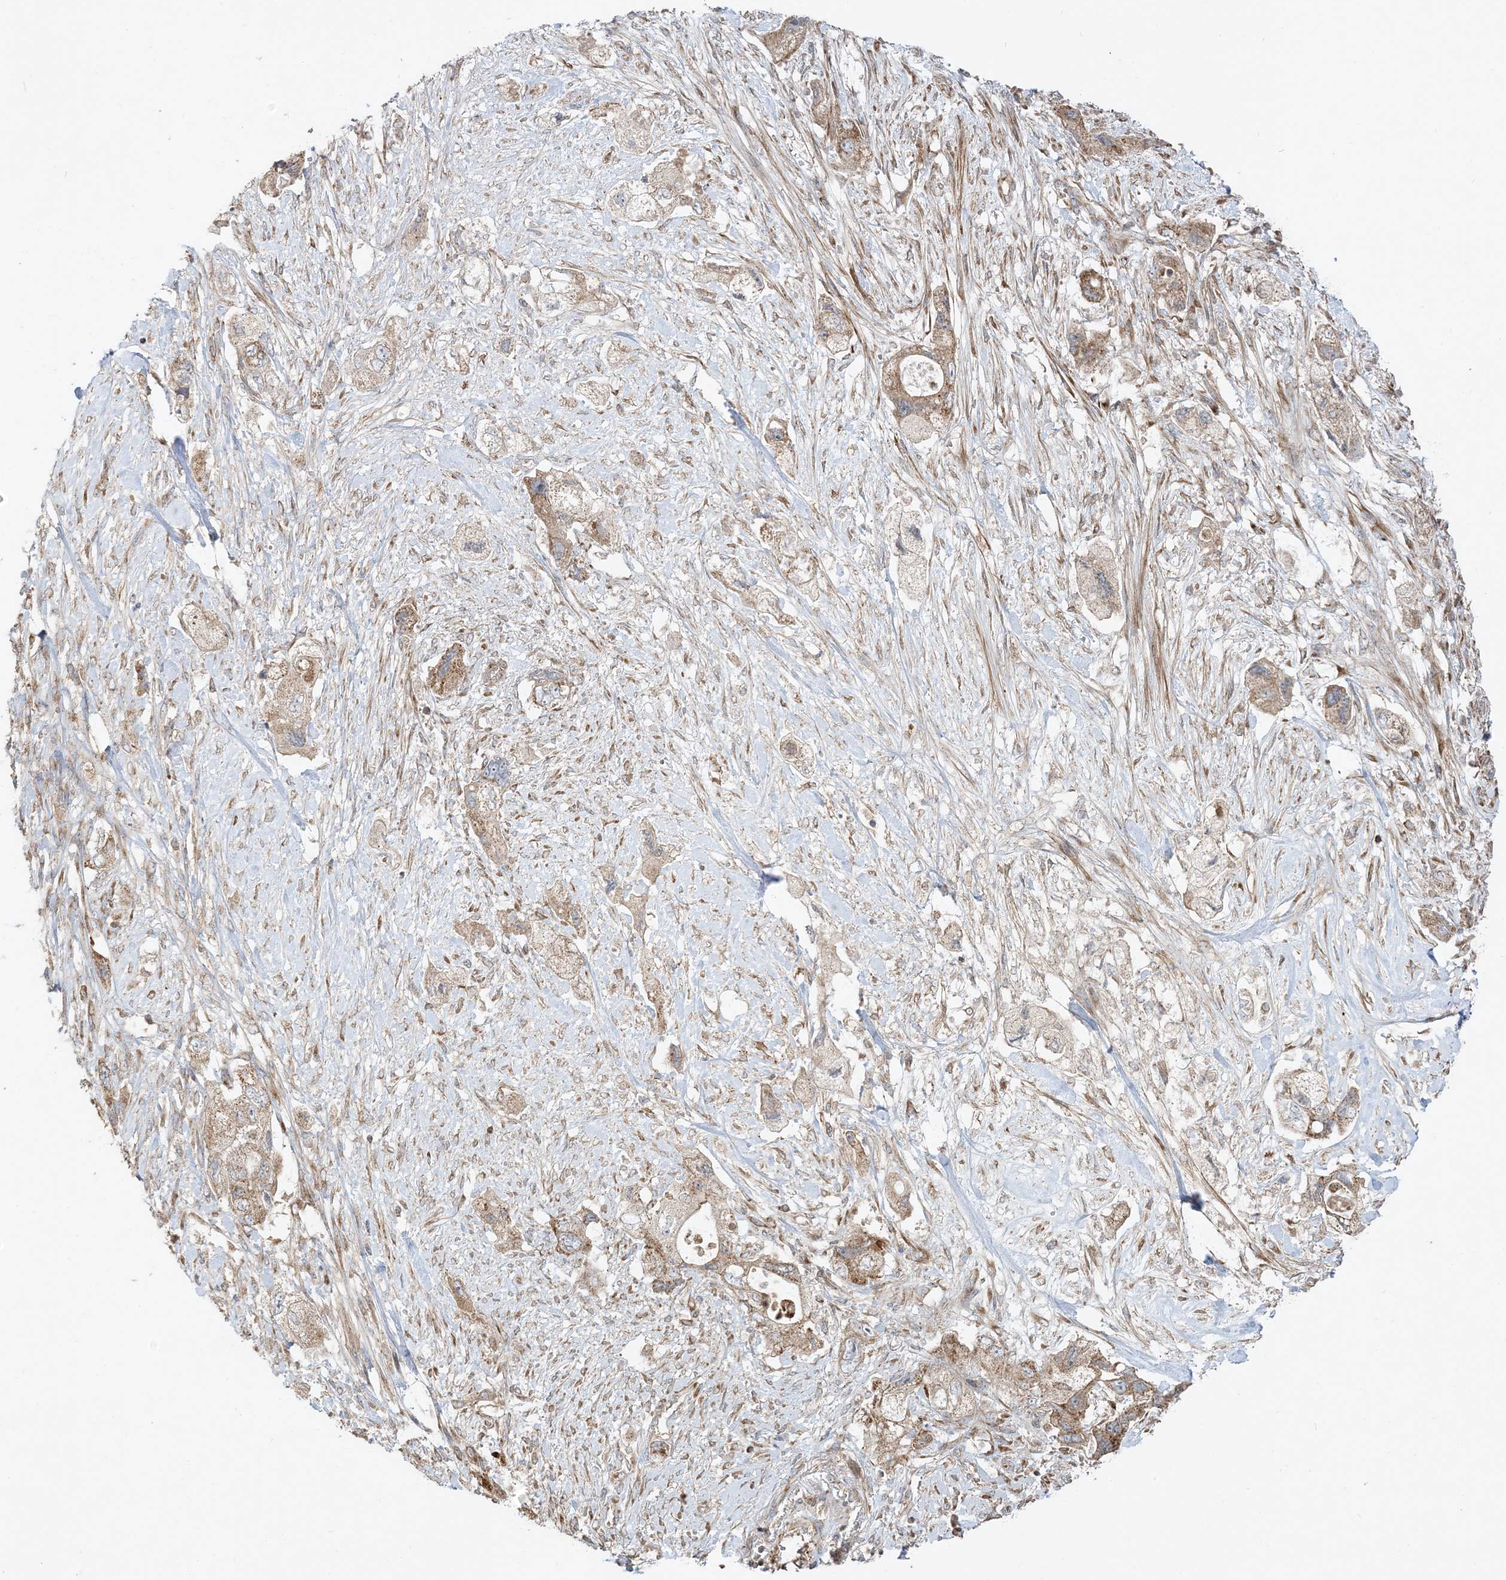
{"staining": {"intensity": "moderate", "quantity": "25%-75%", "location": "cytoplasmic/membranous"}, "tissue": "pancreatic cancer", "cell_type": "Tumor cells", "image_type": "cancer", "snomed": [{"axis": "morphology", "description": "Adenocarcinoma, NOS"}, {"axis": "topography", "description": "Pancreas"}], "caption": "Protein expression analysis of pancreatic cancer (adenocarcinoma) shows moderate cytoplasmic/membranous positivity in approximately 25%-75% of tumor cells.", "gene": "AARS2", "patient": {"sex": "female", "age": 73}}